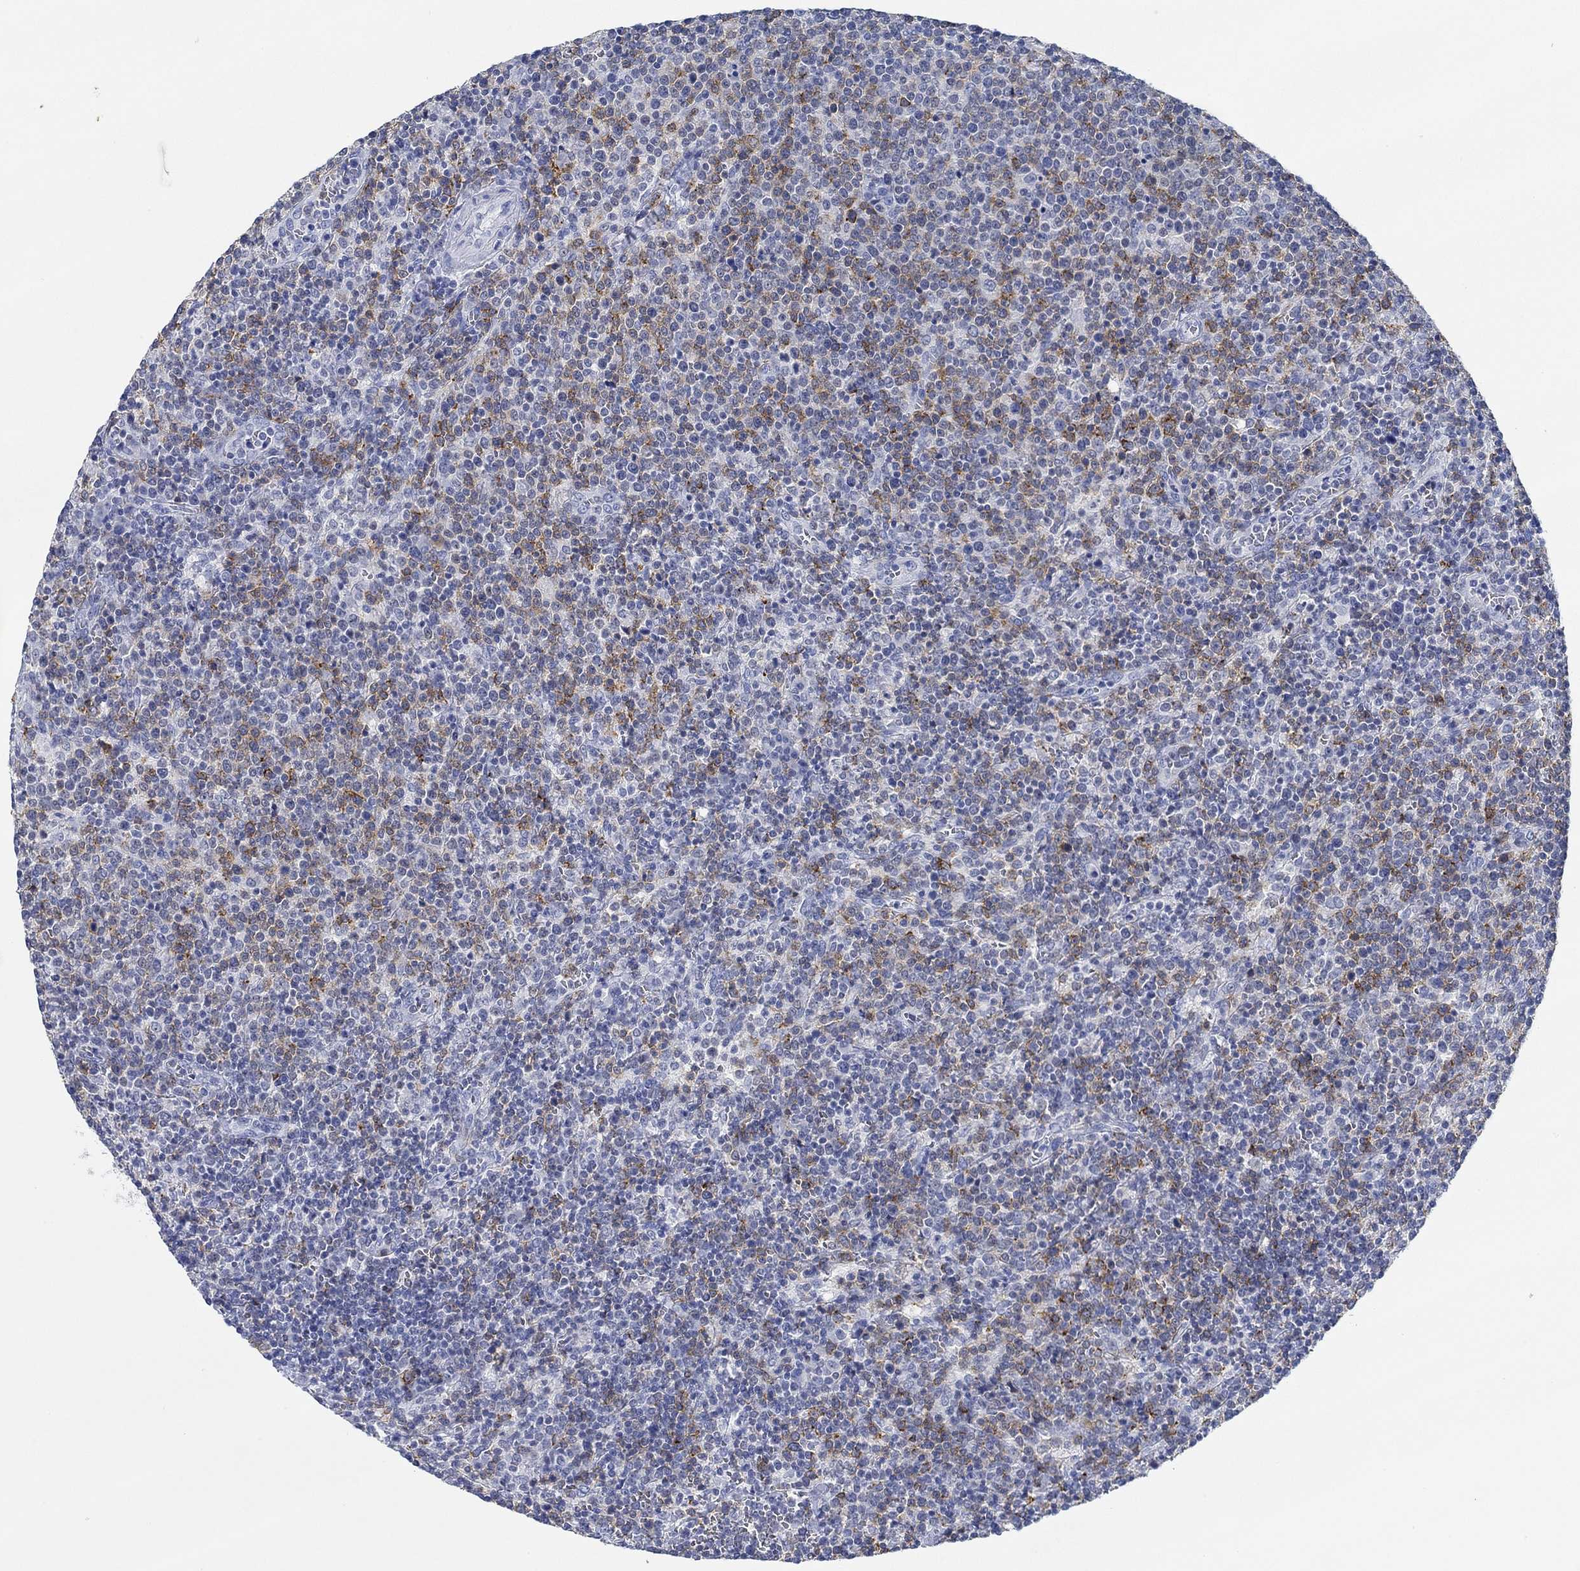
{"staining": {"intensity": "negative", "quantity": "none", "location": "none"}, "tissue": "lymphoma", "cell_type": "Tumor cells", "image_type": "cancer", "snomed": [{"axis": "morphology", "description": "Malignant lymphoma, non-Hodgkin's type, High grade"}, {"axis": "topography", "description": "Lymph node"}], "caption": "A photomicrograph of human lymphoma is negative for staining in tumor cells.", "gene": "PPP1R17", "patient": {"sex": "male", "age": 61}}